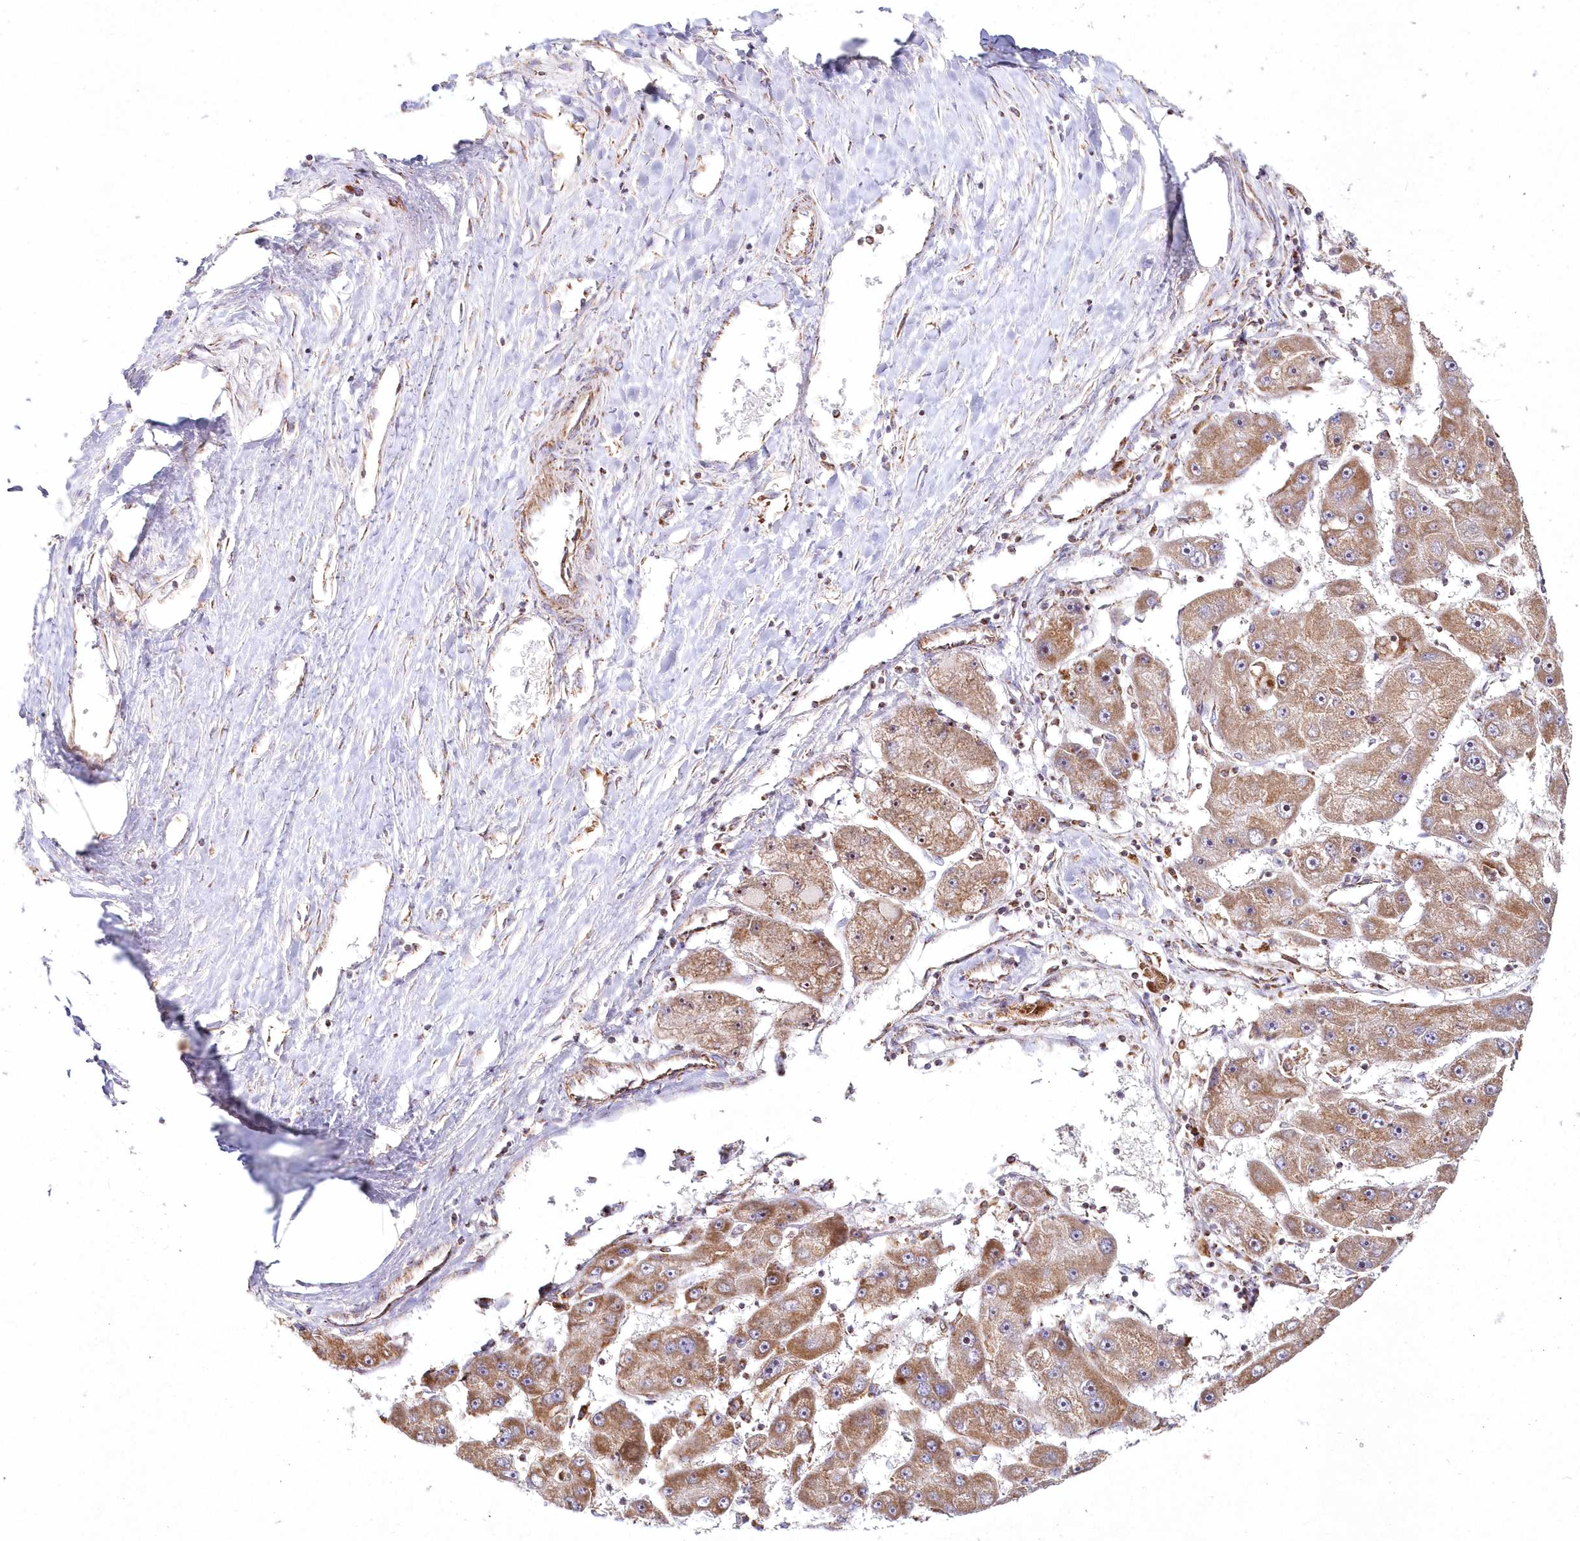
{"staining": {"intensity": "moderate", "quantity": ">75%", "location": "cytoplasmic/membranous"}, "tissue": "liver cancer", "cell_type": "Tumor cells", "image_type": "cancer", "snomed": [{"axis": "morphology", "description": "Carcinoma, Hepatocellular, NOS"}, {"axis": "topography", "description": "Liver"}], "caption": "Immunohistochemical staining of human liver hepatocellular carcinoma shows medium levels of moderate cytoplasmic/membranous protein staining in approximately >75% of tumor cells. The protein of interest is stained brown, and the nuclei are stained in blue (DAB IHC with brightfield microscopy, high magnification).", "gene": "DNA2", "patient": {"sex": "female", "age": 61}}